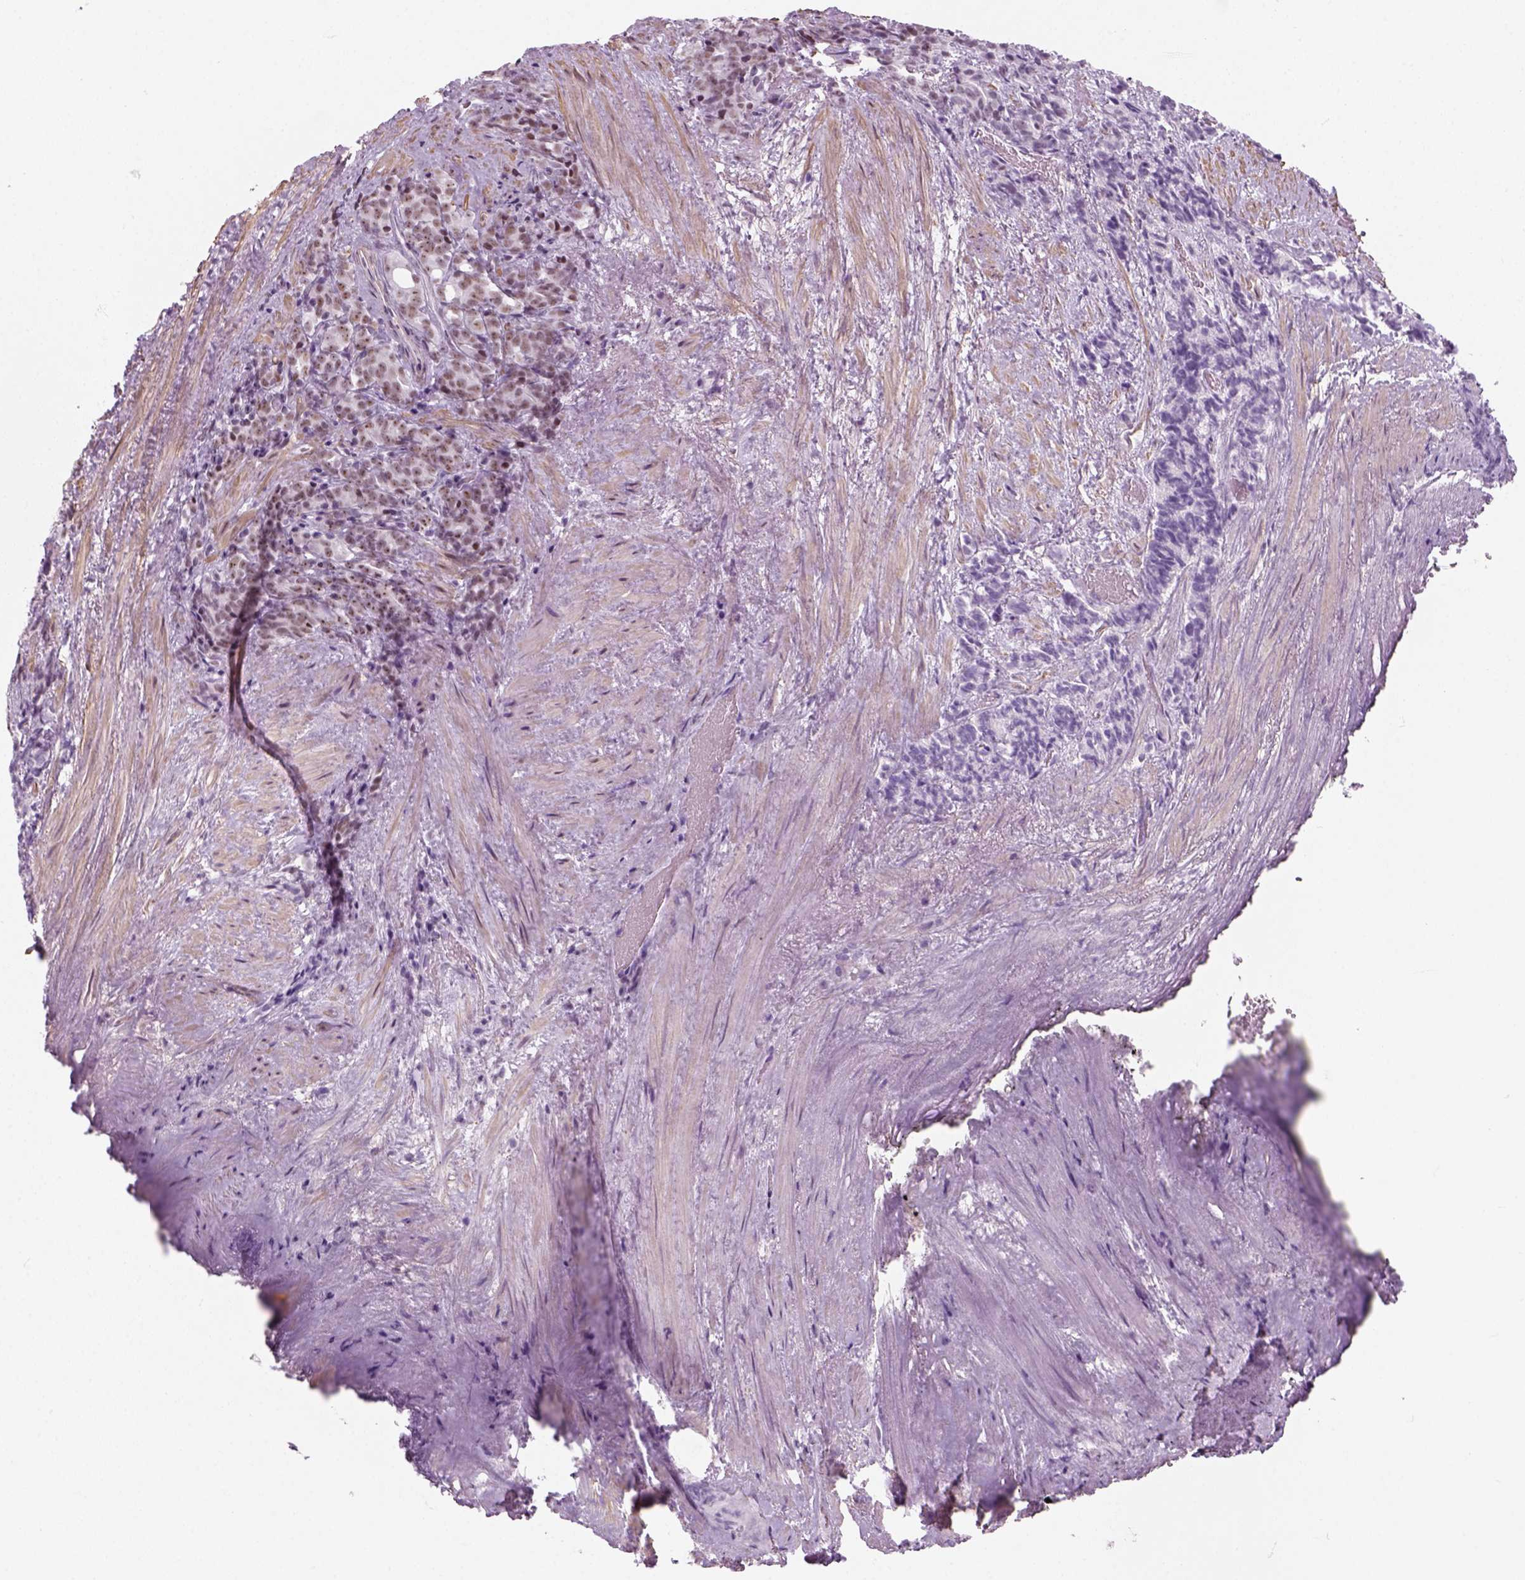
{"staining": {"intensity": "weak", "quantity": ">75%", "location": "nuclear"}, "tissue": "prostate cancer", "cell_type": "Tumor cells", "image_type": "cancer", "snomed": [{"axis": "morphology", "description": "Adenocarcinoma, High grade"}, {"axis": "topography", "description": "Prostate"}], "caption": "DAB (3,3'-diaminobenzidine) immunohistochemical staining of high-grade adenocarcinoma (prostate) reveals weak nuclear protein staining in approximately >75% of tumor cells.", "gene": "ZNF865", "patient": {"sex": "male", "age": 84}}